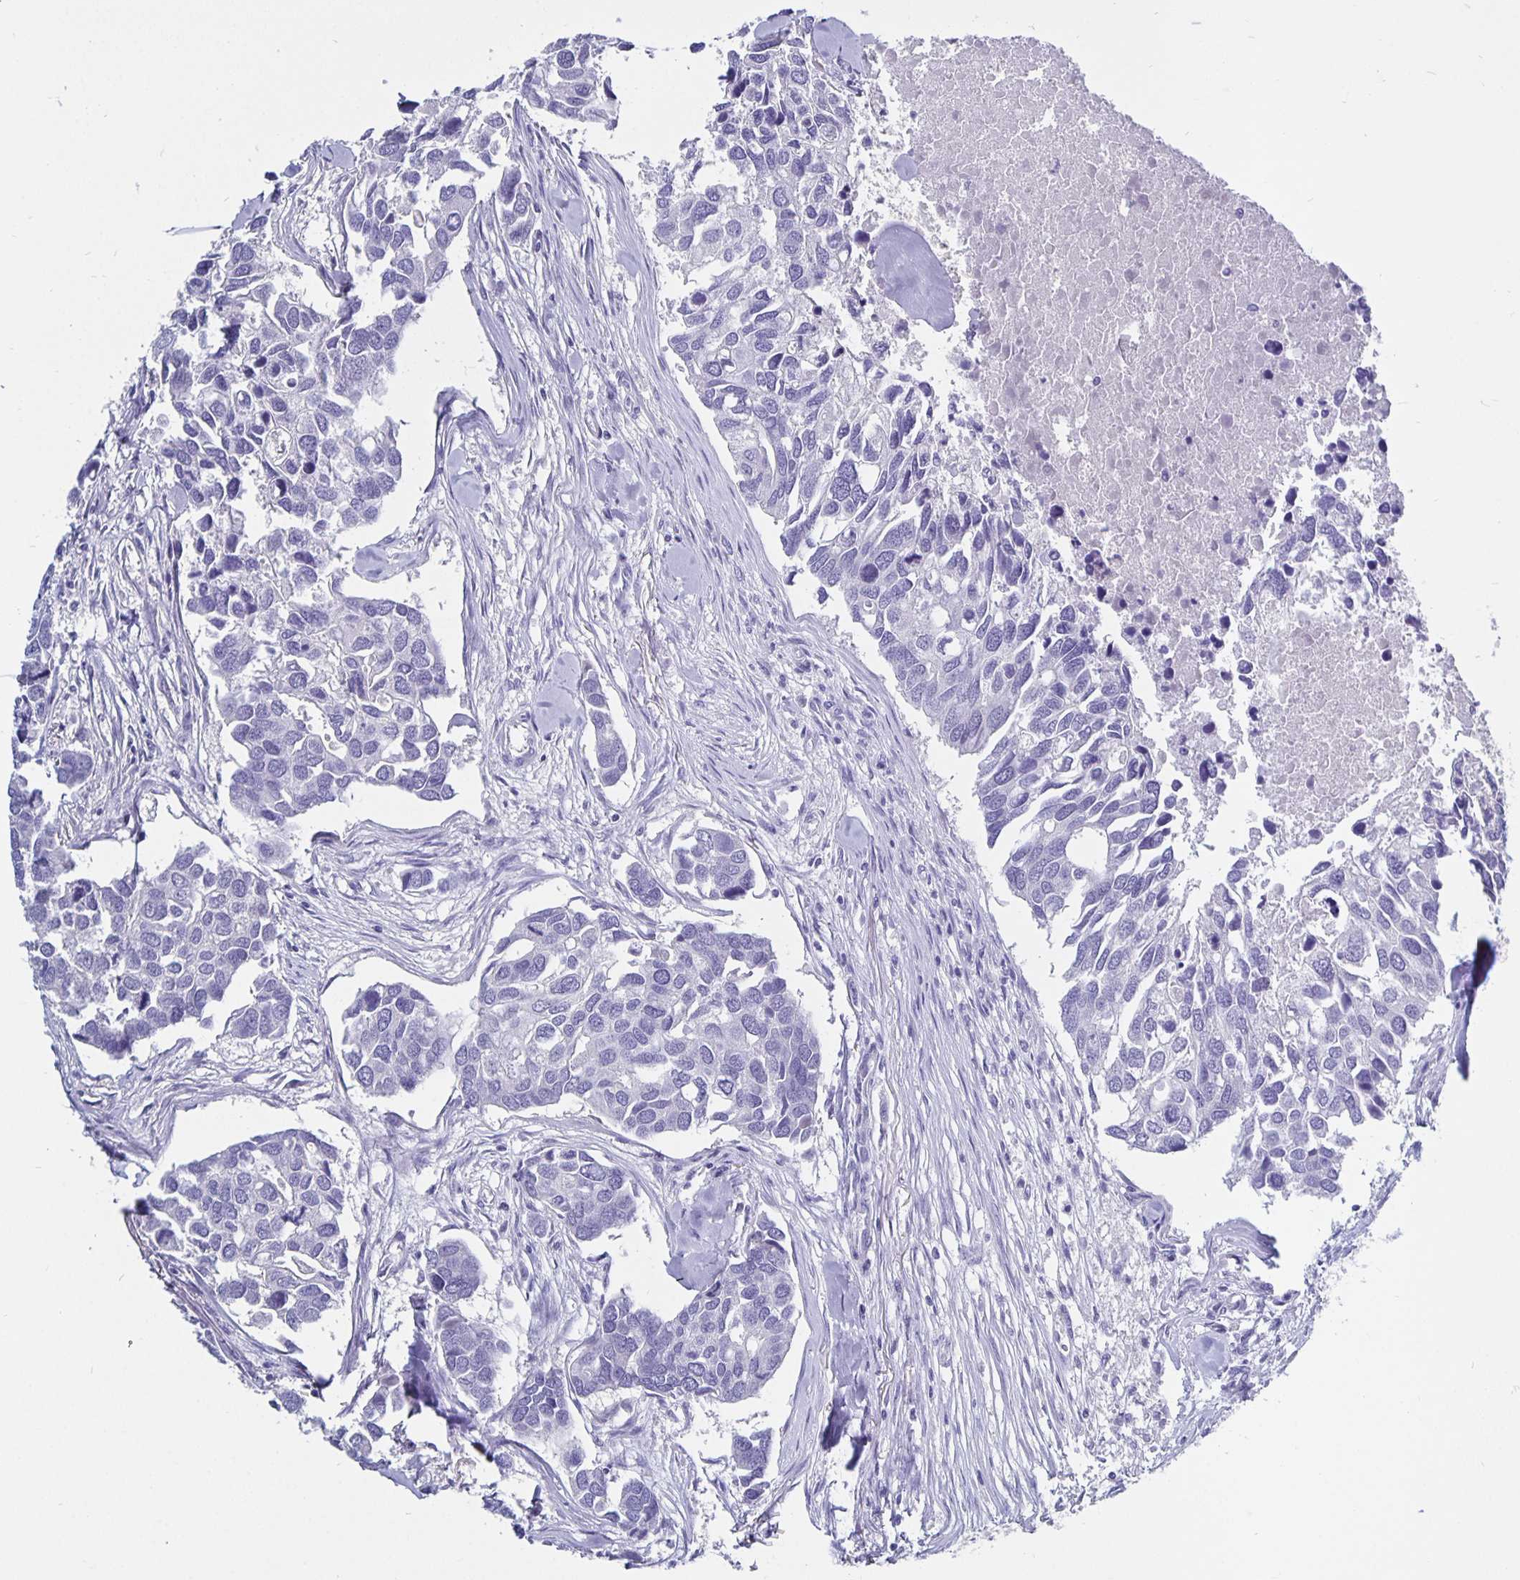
{"staining": {"intensity": "negative", "quantity": "none", "location": "none"}, "tissue": "breast cancer", "cell_type": "Tumor cells", "image_type": "cancer", "snomed": [{"axis": "morphology", "description": "Duct carcinoma"}, {"axis": "topography", "description": "Breast"}], "caption": "IHC of human breast cancer (intraductal carcinoma) demonstrates no positivity in tumor cells.", "gene": "ODF3B", "patient": {"sex": "female", "age": 83}}